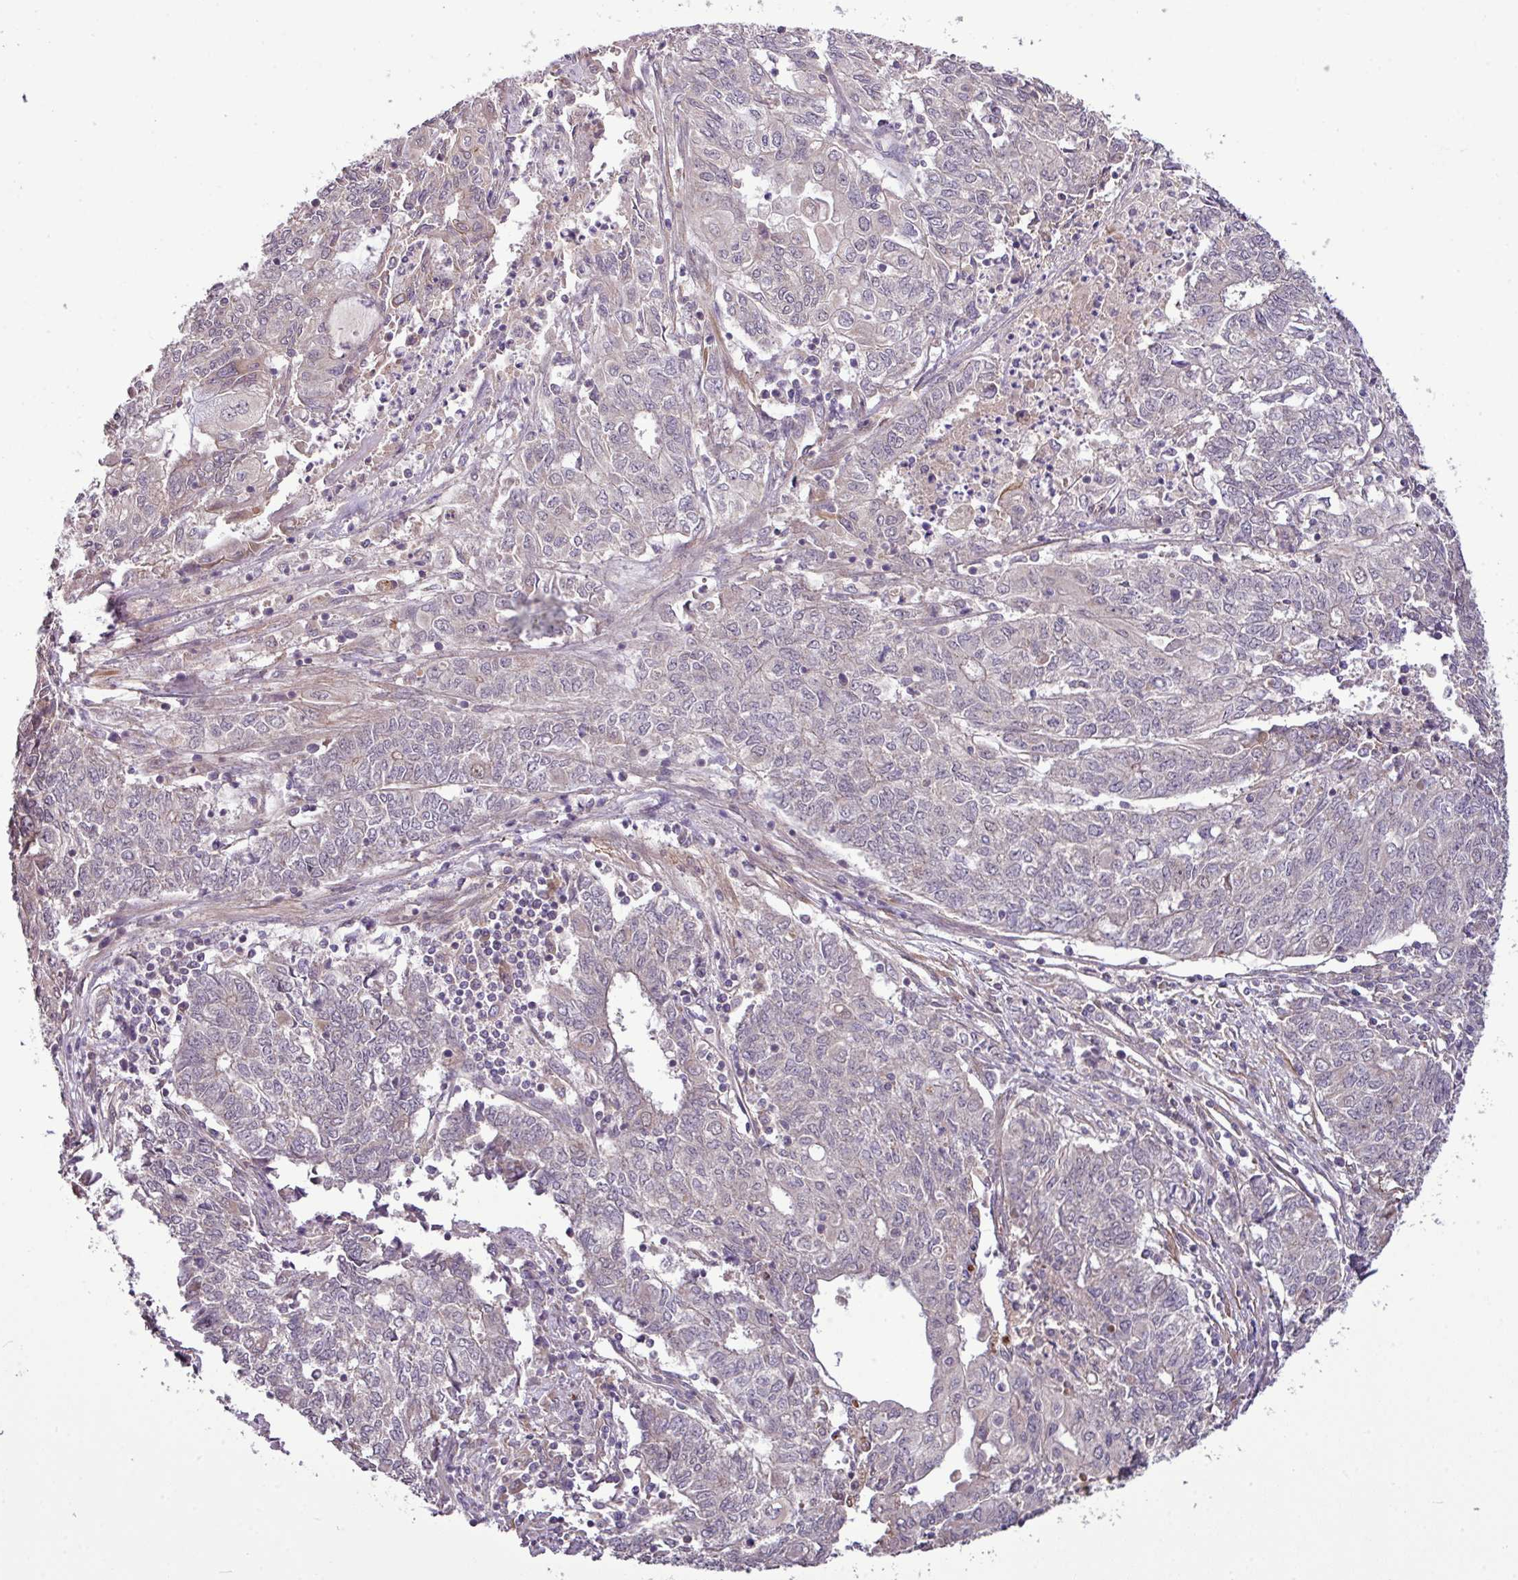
{"staining": {"intensity": "negative", "quantity": "none", "location": "none"}, "tissue": "endometrial cancer", "cell_type": "Tumor cells", "image_type": "cancer", "snomed": [{"axis": "morphology", "description": "Adenocarcinoma, NOS"}, {"axis": "topography", "description": "Endometrium"}], "caption": "Immunohistochemistry (IHC) image of neoplastic tissue: endometrial cancer stained with DAB demonstrates no significant protein staining in tumor cells.", "gene": "XIAP", "patient": {"sex": "female", "age": 54}}